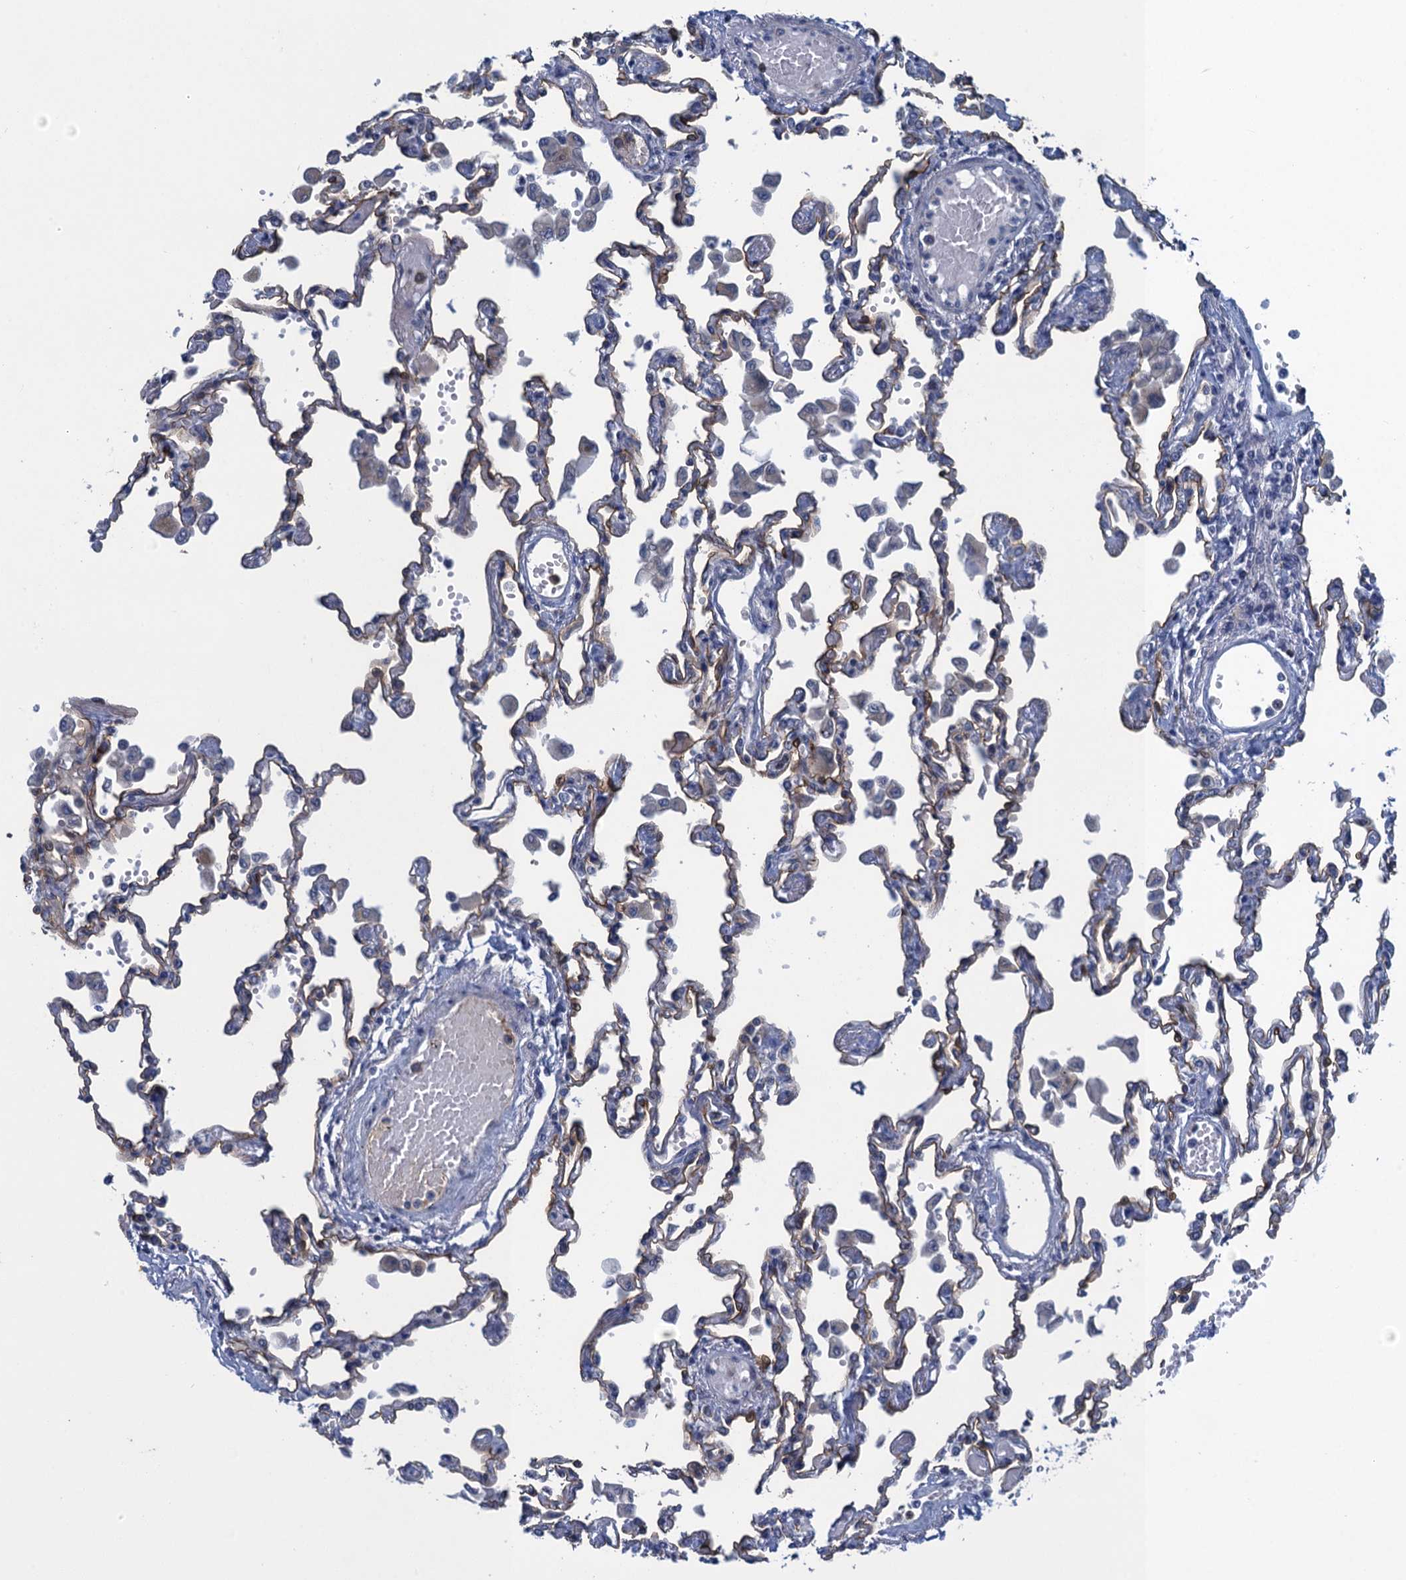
{"staining": {"intensity": "moderate", "quantity": "25%-75%", "location": "cytoplasmic/membranous"}, "tissue": "lung", "cell_type": "Alveolar cells", "image_type": "normal", "snomed": [{"axis": "morphology", "description": "Normal tissue, NOS"}, {"axis": "topography", "description": "Bronchus"}, {"axis": "topography", "description": "Lung"}], "caption": "Benign lung displays moderate cytoplasmic/membranous positivity in approximately 25%-75% of alveolar cells.", "gene": "SCEL", "patient": {"sex": "female", "age": 49}}